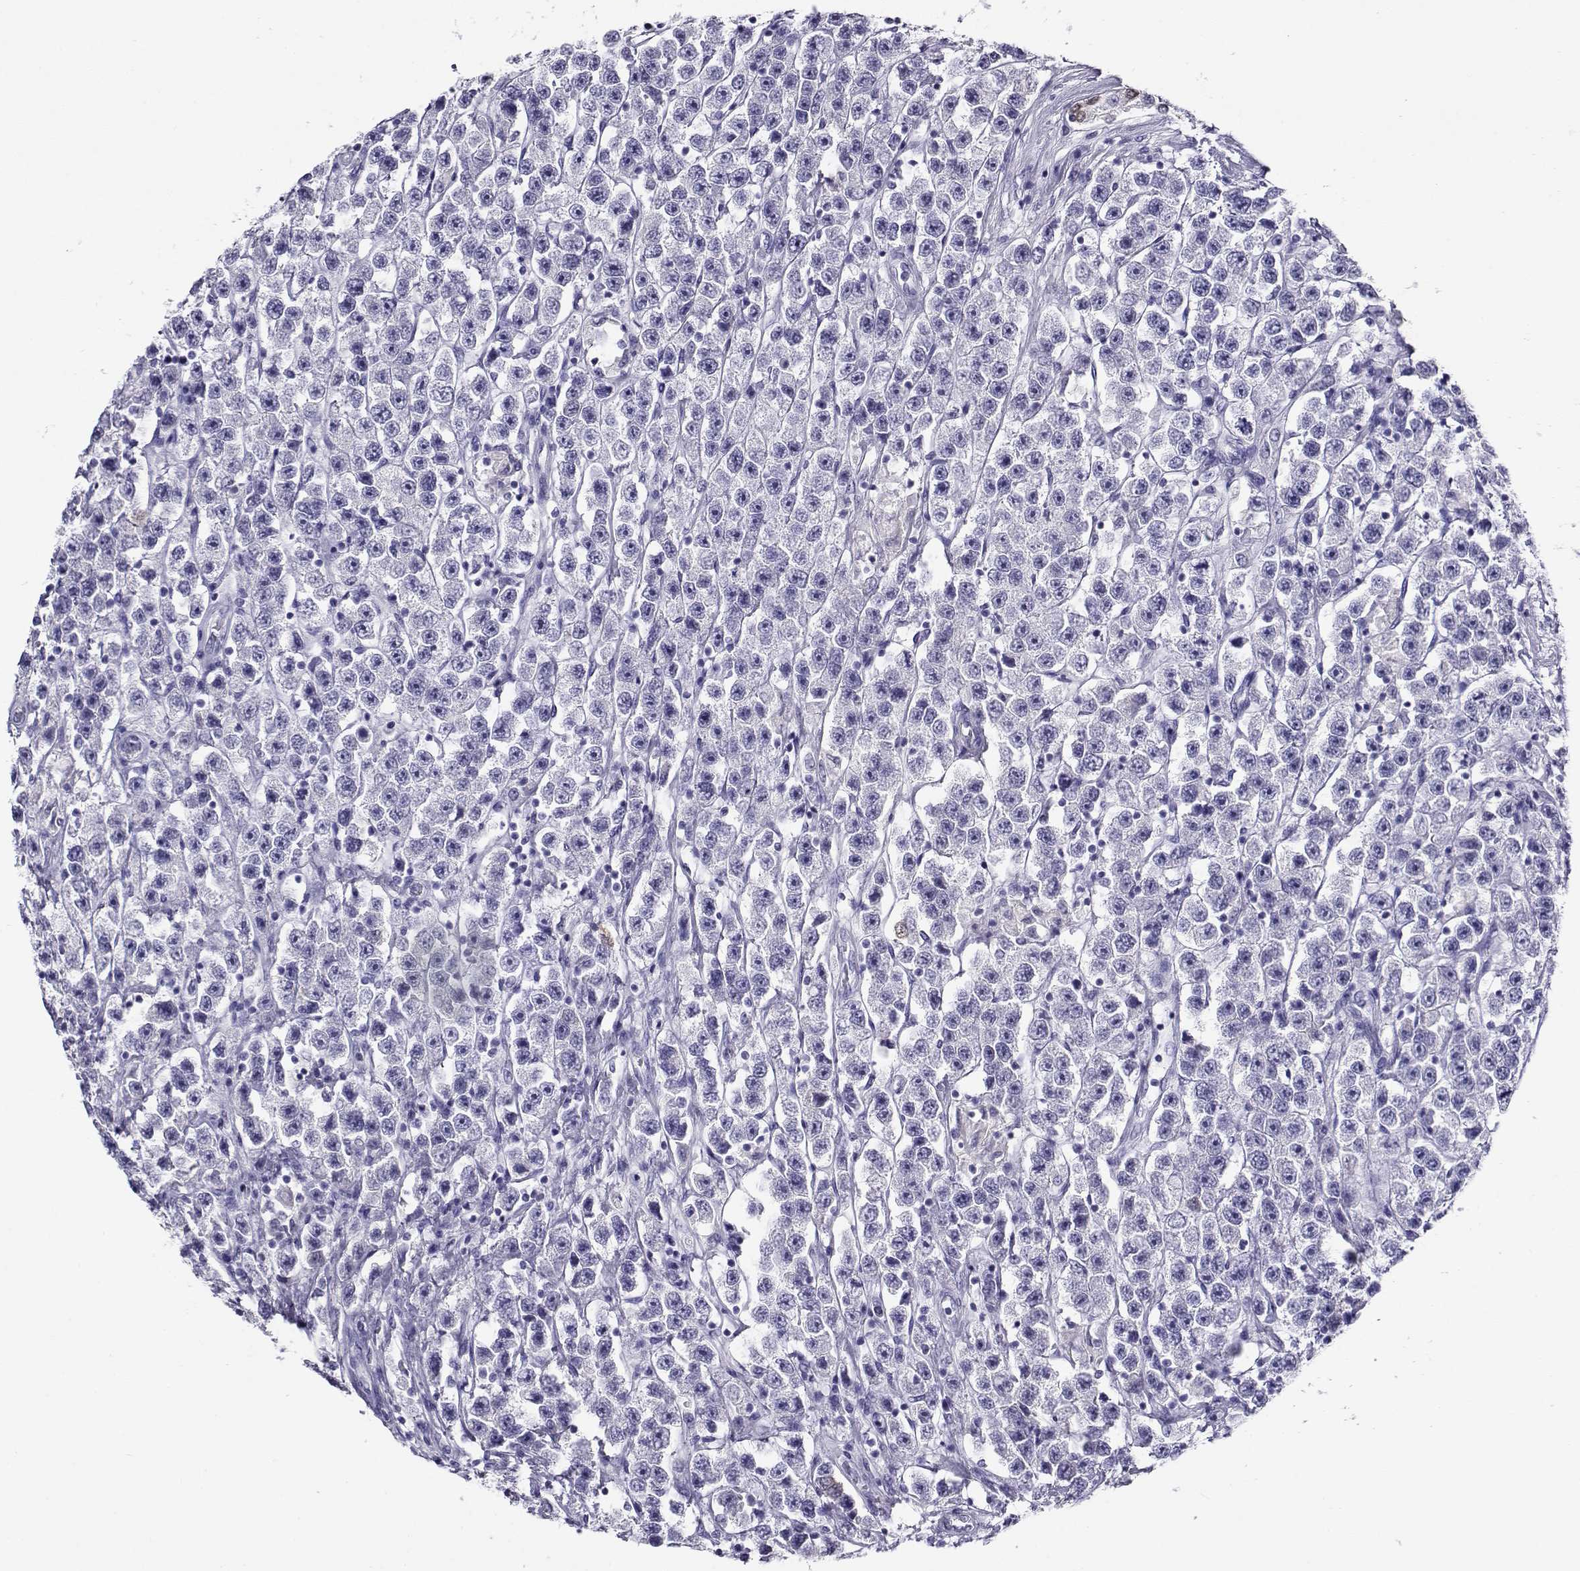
{"staining": {"intensity": "negative", "quantity": "none", "location": "none"}, "tissue": "testis cancer", "cell_type": "Tumor cells", "image_type": "cancer", "snomed": [{"axis": "morphology", "description": "Seminoma, NOS"}, {"axis": "topography", "description": "Testis"}], "caption": "High magnification brightfield microscopy of testis cancer stained with DAB (3,3'-diaminobenzidine) (brown) and counterstained with hematoxylin (blue): tumor cells show no significant positivity. (Stains: DAB immunohistochemistry with hematoxylin counter stain, Microscopy: brightfield microscopy at high magnification).", "gene": "RHOXF2", "patient": {"sex": "male", "age": 45}}